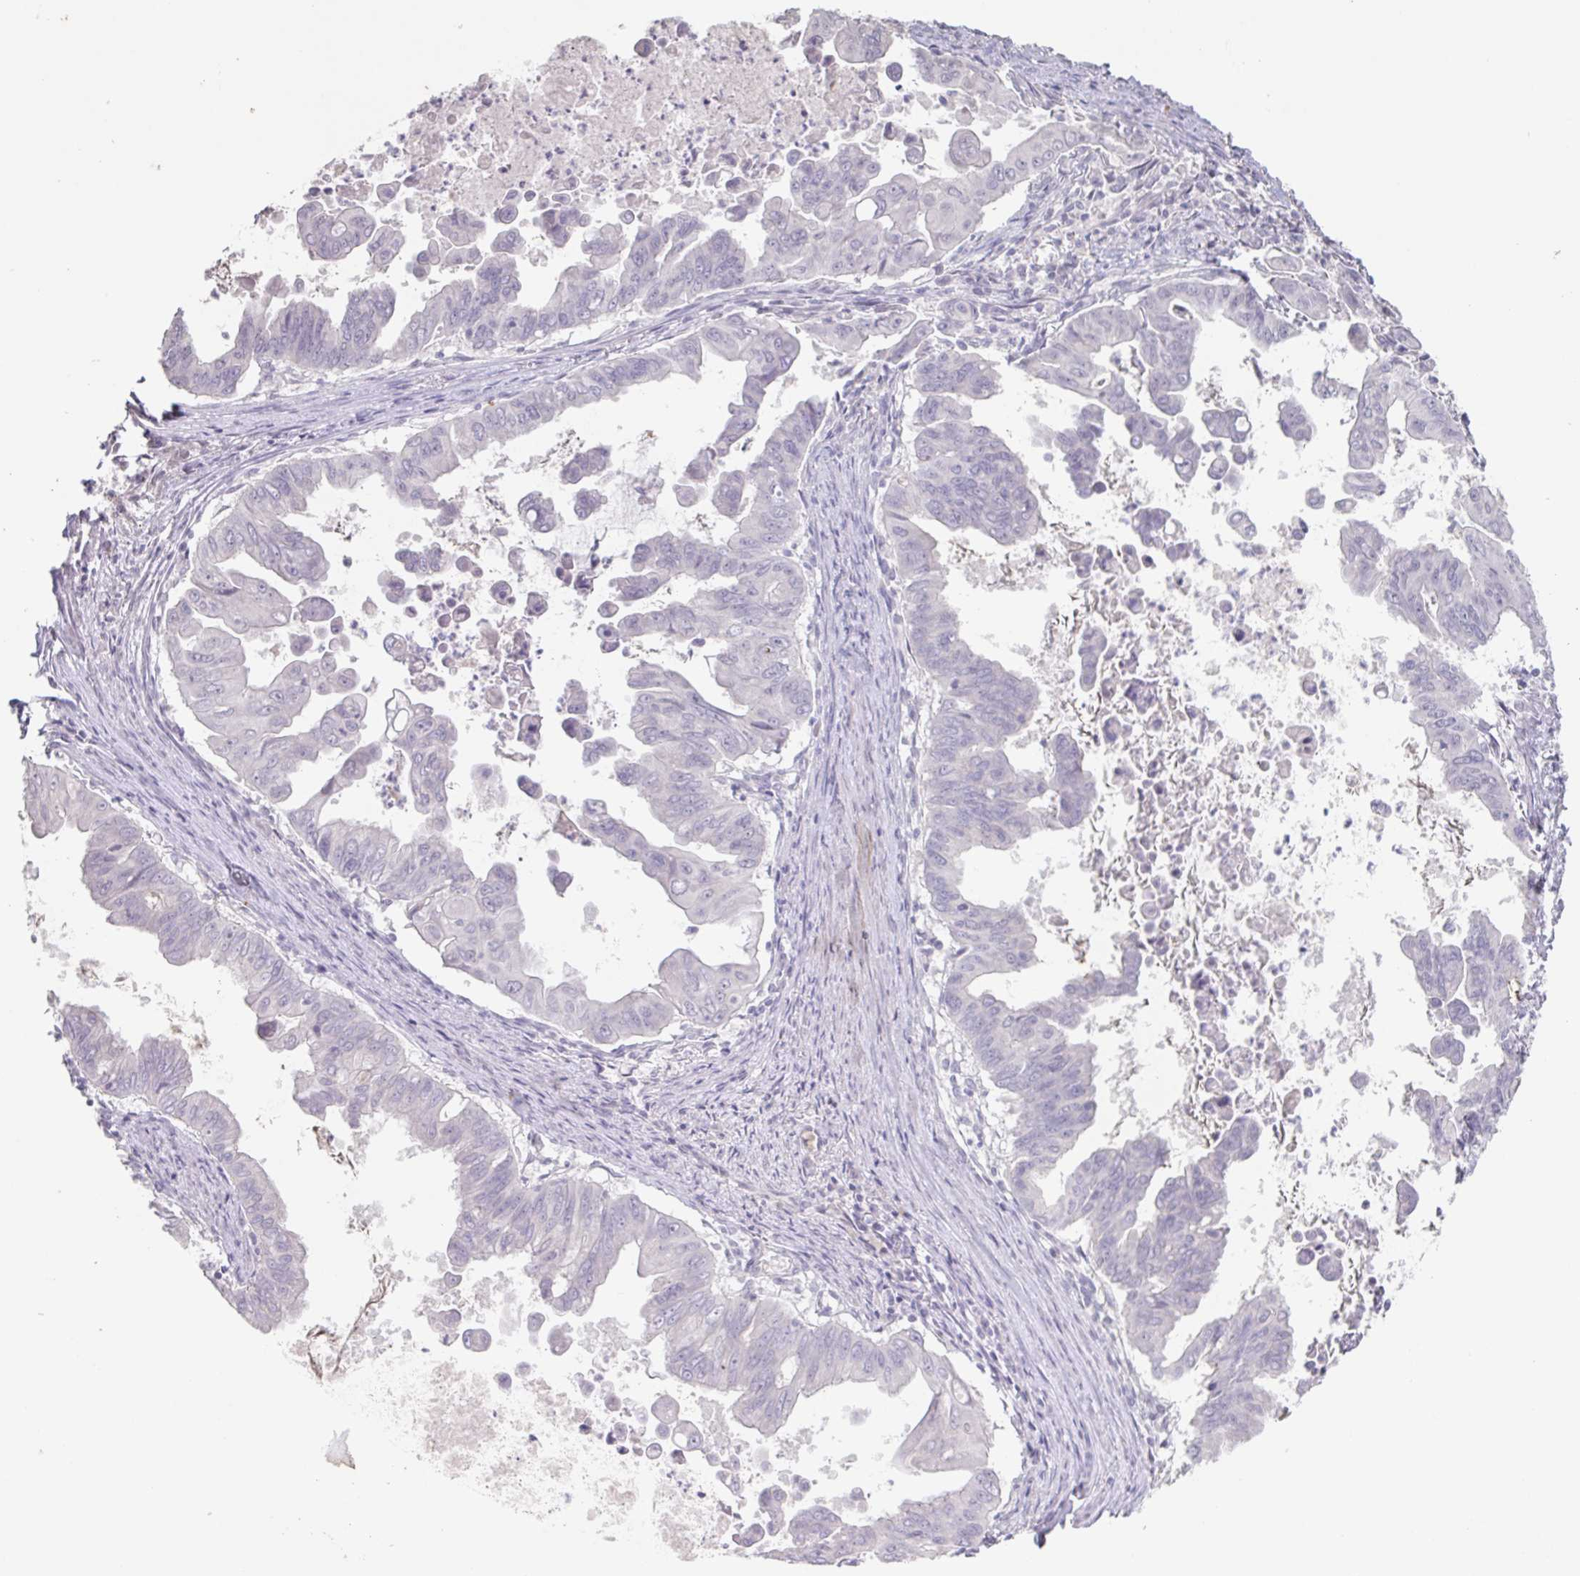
{"staining": {"intensity": "negative", "quantity": "none", "location": "none"}, "tissue": "stomach cancer", "cell_type": "Tumor cells", "image_type": "cancer", "snomed": [{"axis": "morphology", "description": "Adenocarcinoma, NOS"}, {"axis": "topography", "description": "Stomach, upper"}], "caption": "Immunohistochemical staining of human stomach cancer exhibits no significant positivity in tumor cells.", "gene": "INSL5", "patient": {"sex": "male", "age": 80}}